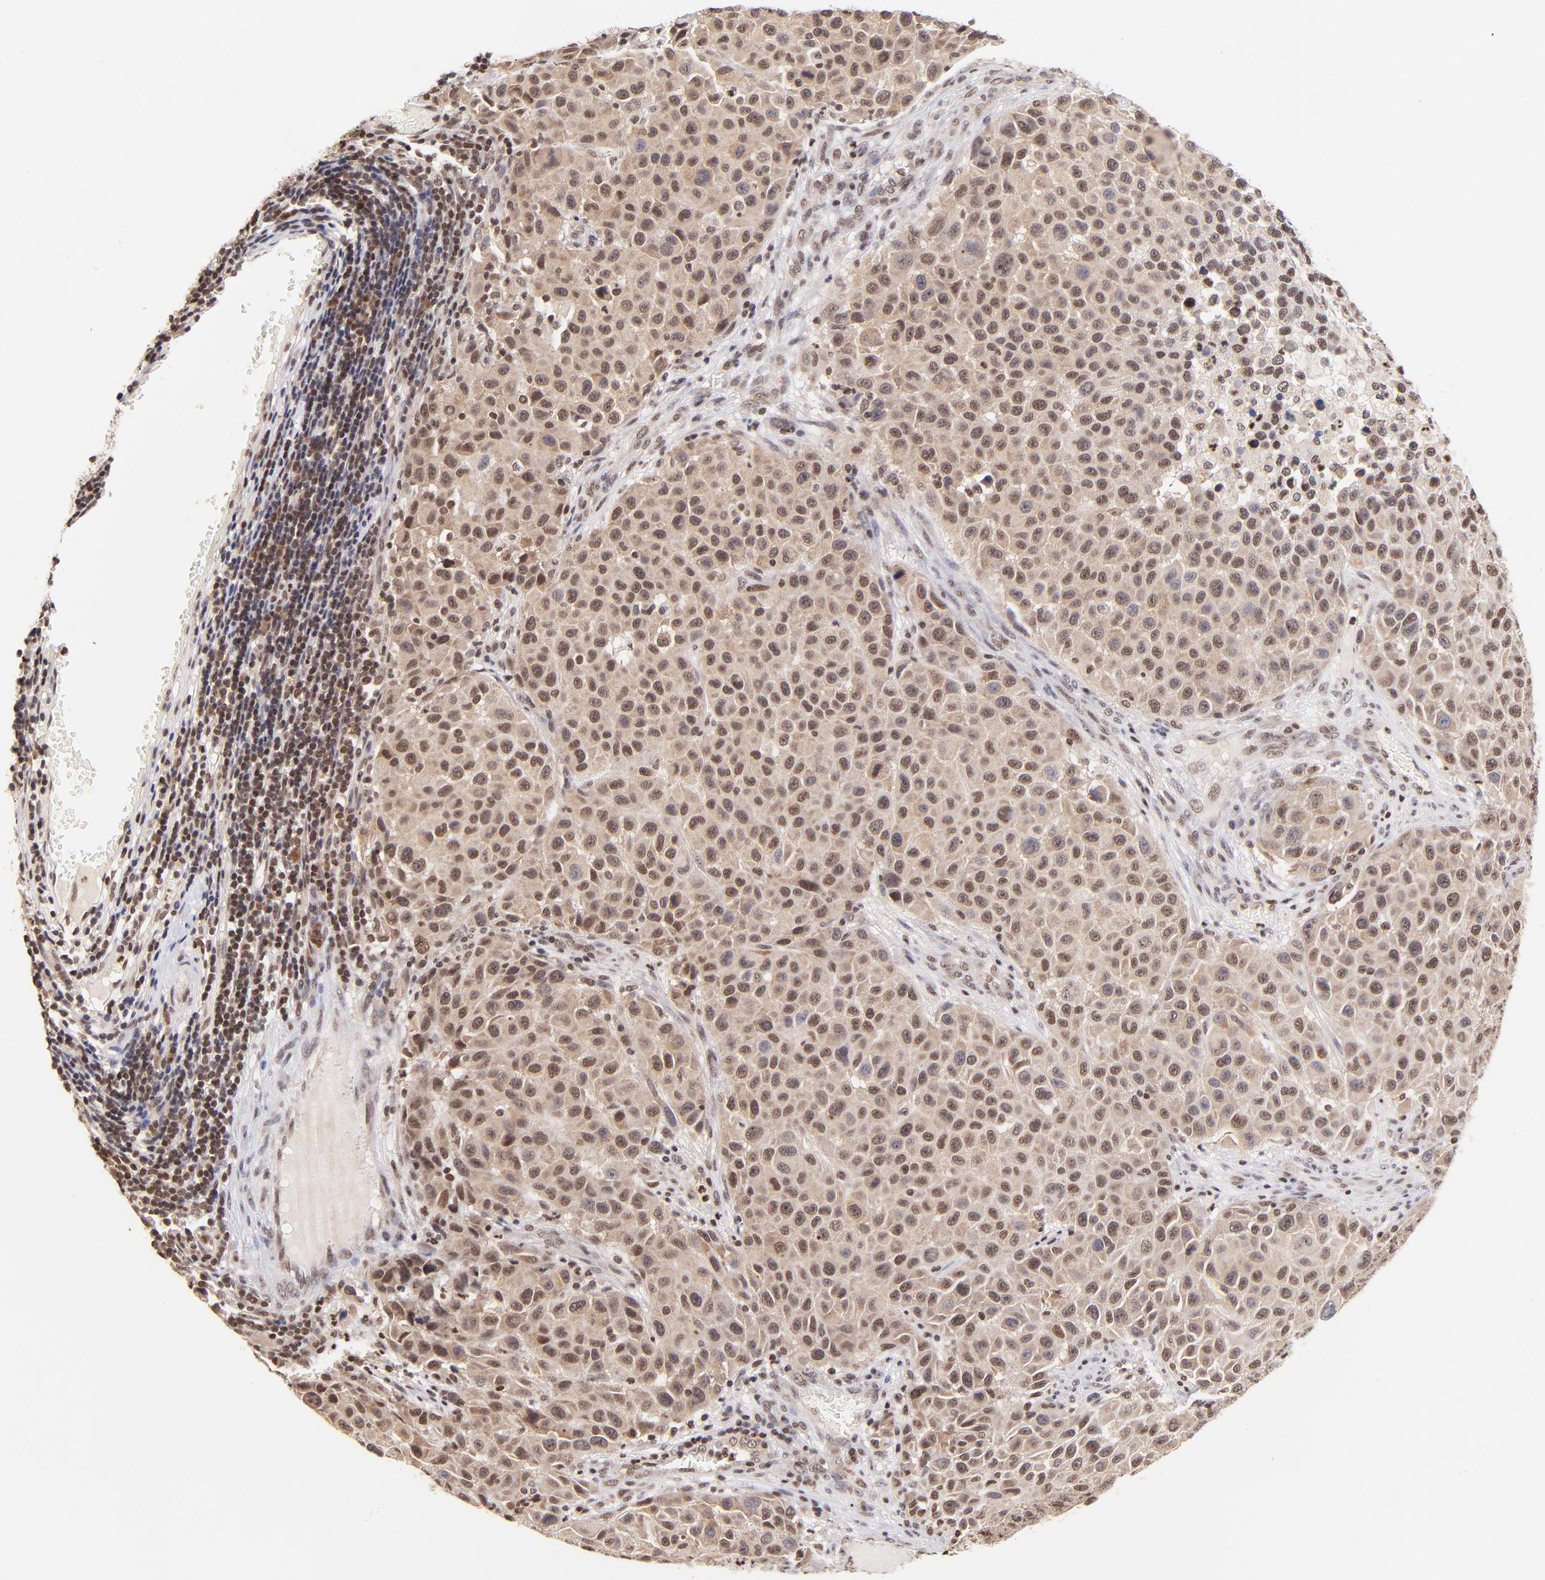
{"staining": {"intensity": "moderate", "quantity": ">75%", "location": "cytoplasmic/membranous,nuclear"}, "tissue": "melanoma", "cell_type": "Tumor cells", "image_type": "cancer", "snomed": [{"axis": "morphology", "description": "Malignant melanoma, Metastatic site"}, {"axis": "topography", "description": "Lymph node"}], "caption": "Protein expression analysis of melanoma demonstrates moderate cytoplasmic/membranous and nuclear expression in about >75% of tumor cells. (IHC, brightfield microscopy, high magnification).", "gene": "WDR25", "patient": {"sex": "male", "age": 61}}